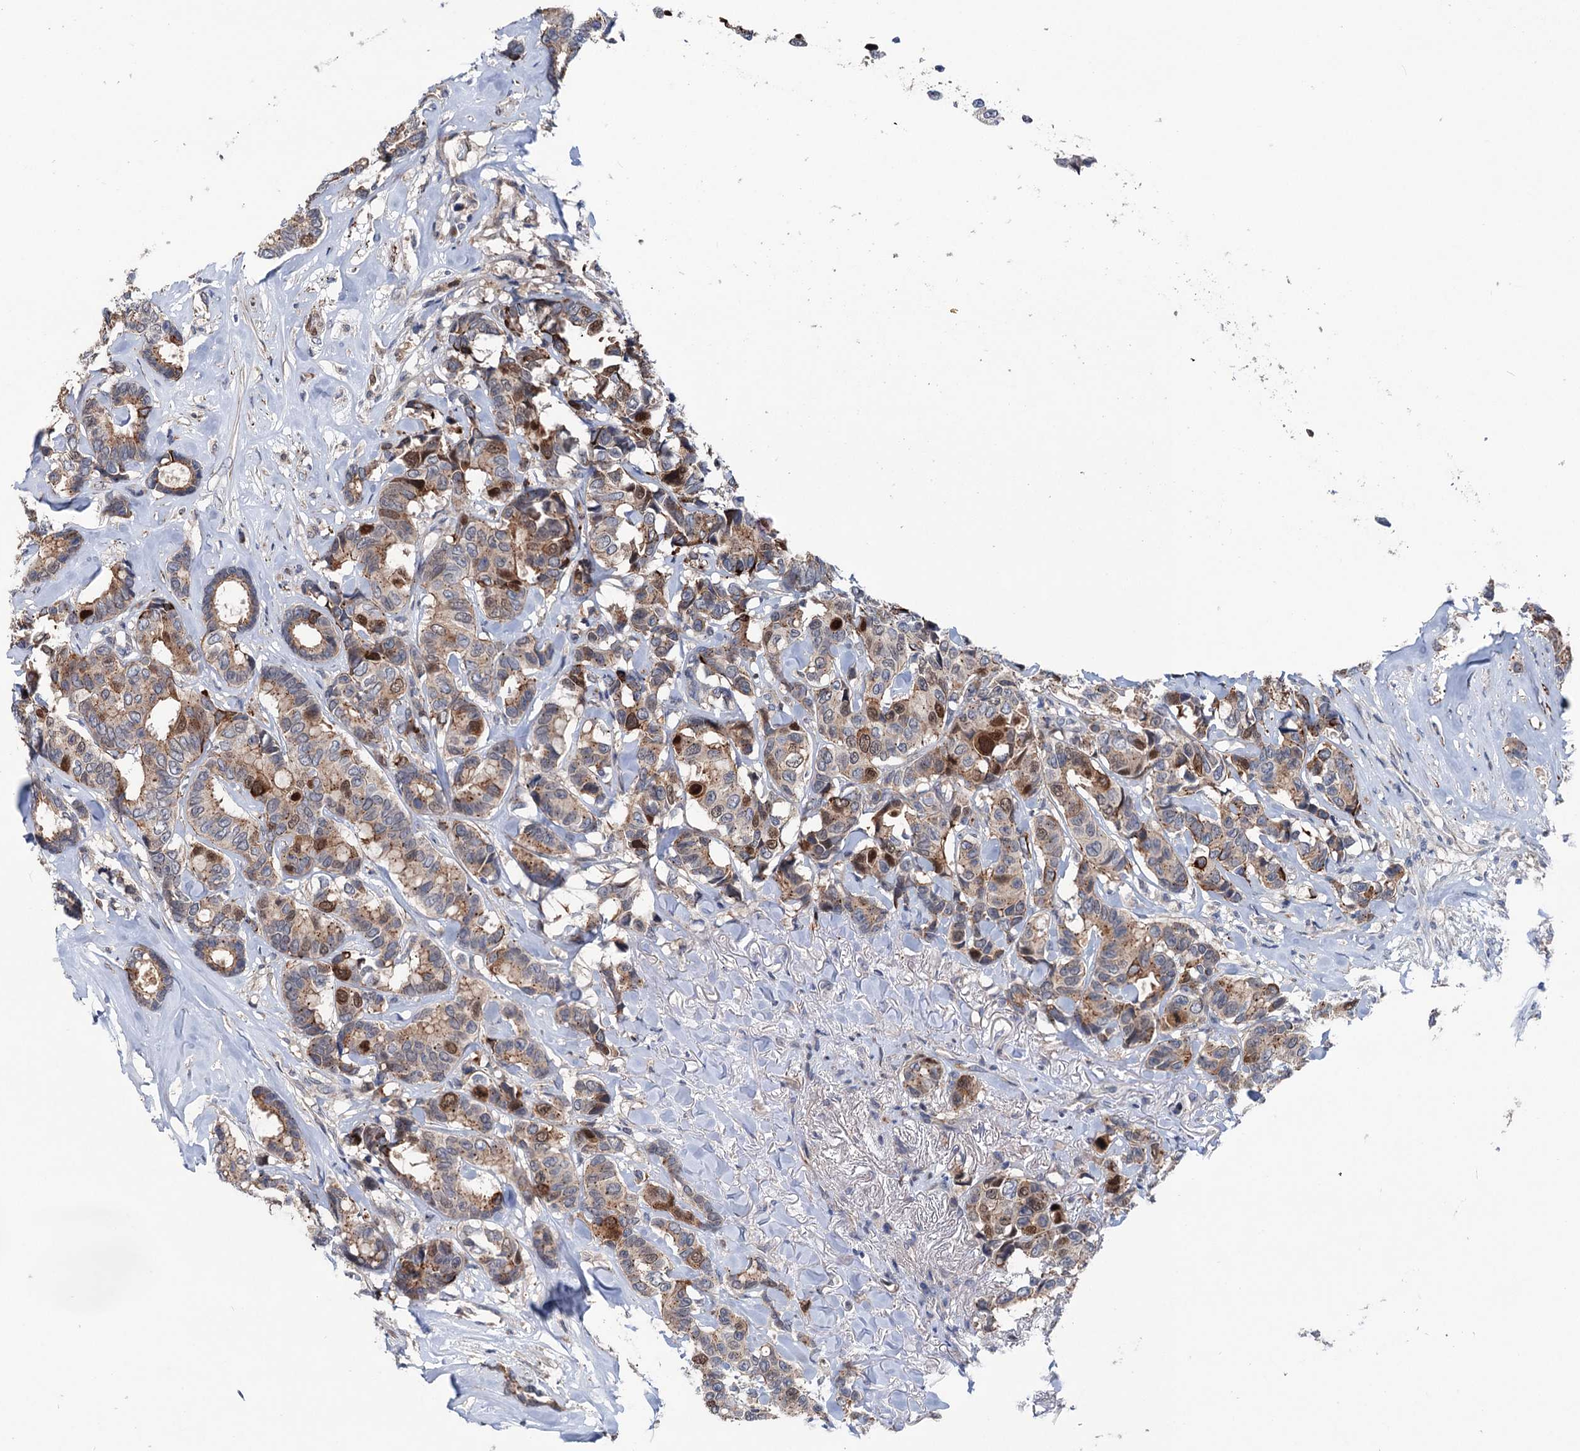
{"staining": {"intensity": "strong", "quantity": "<25%", "location": "cytoplasmic/membranous,nuclear"}, "tissue": "breast cancer", "cell_type": "Tumor cells", "image_type": "cancer", "snomed": [{"axis": "morphology", "description": "Duct carcinoma"}, {"axis": "topography", "description": "Breast"}], "caption": "Immunohistochemistry histopathology image of human breast cancer stained for a protein (brown), which displays medium levels of strong cytoplasmic/membranous and nuclear positivity in approximately <25% of tumor cells.", "gene": "NCAPD2", "patient": {"sex": "female", "age": 87}}